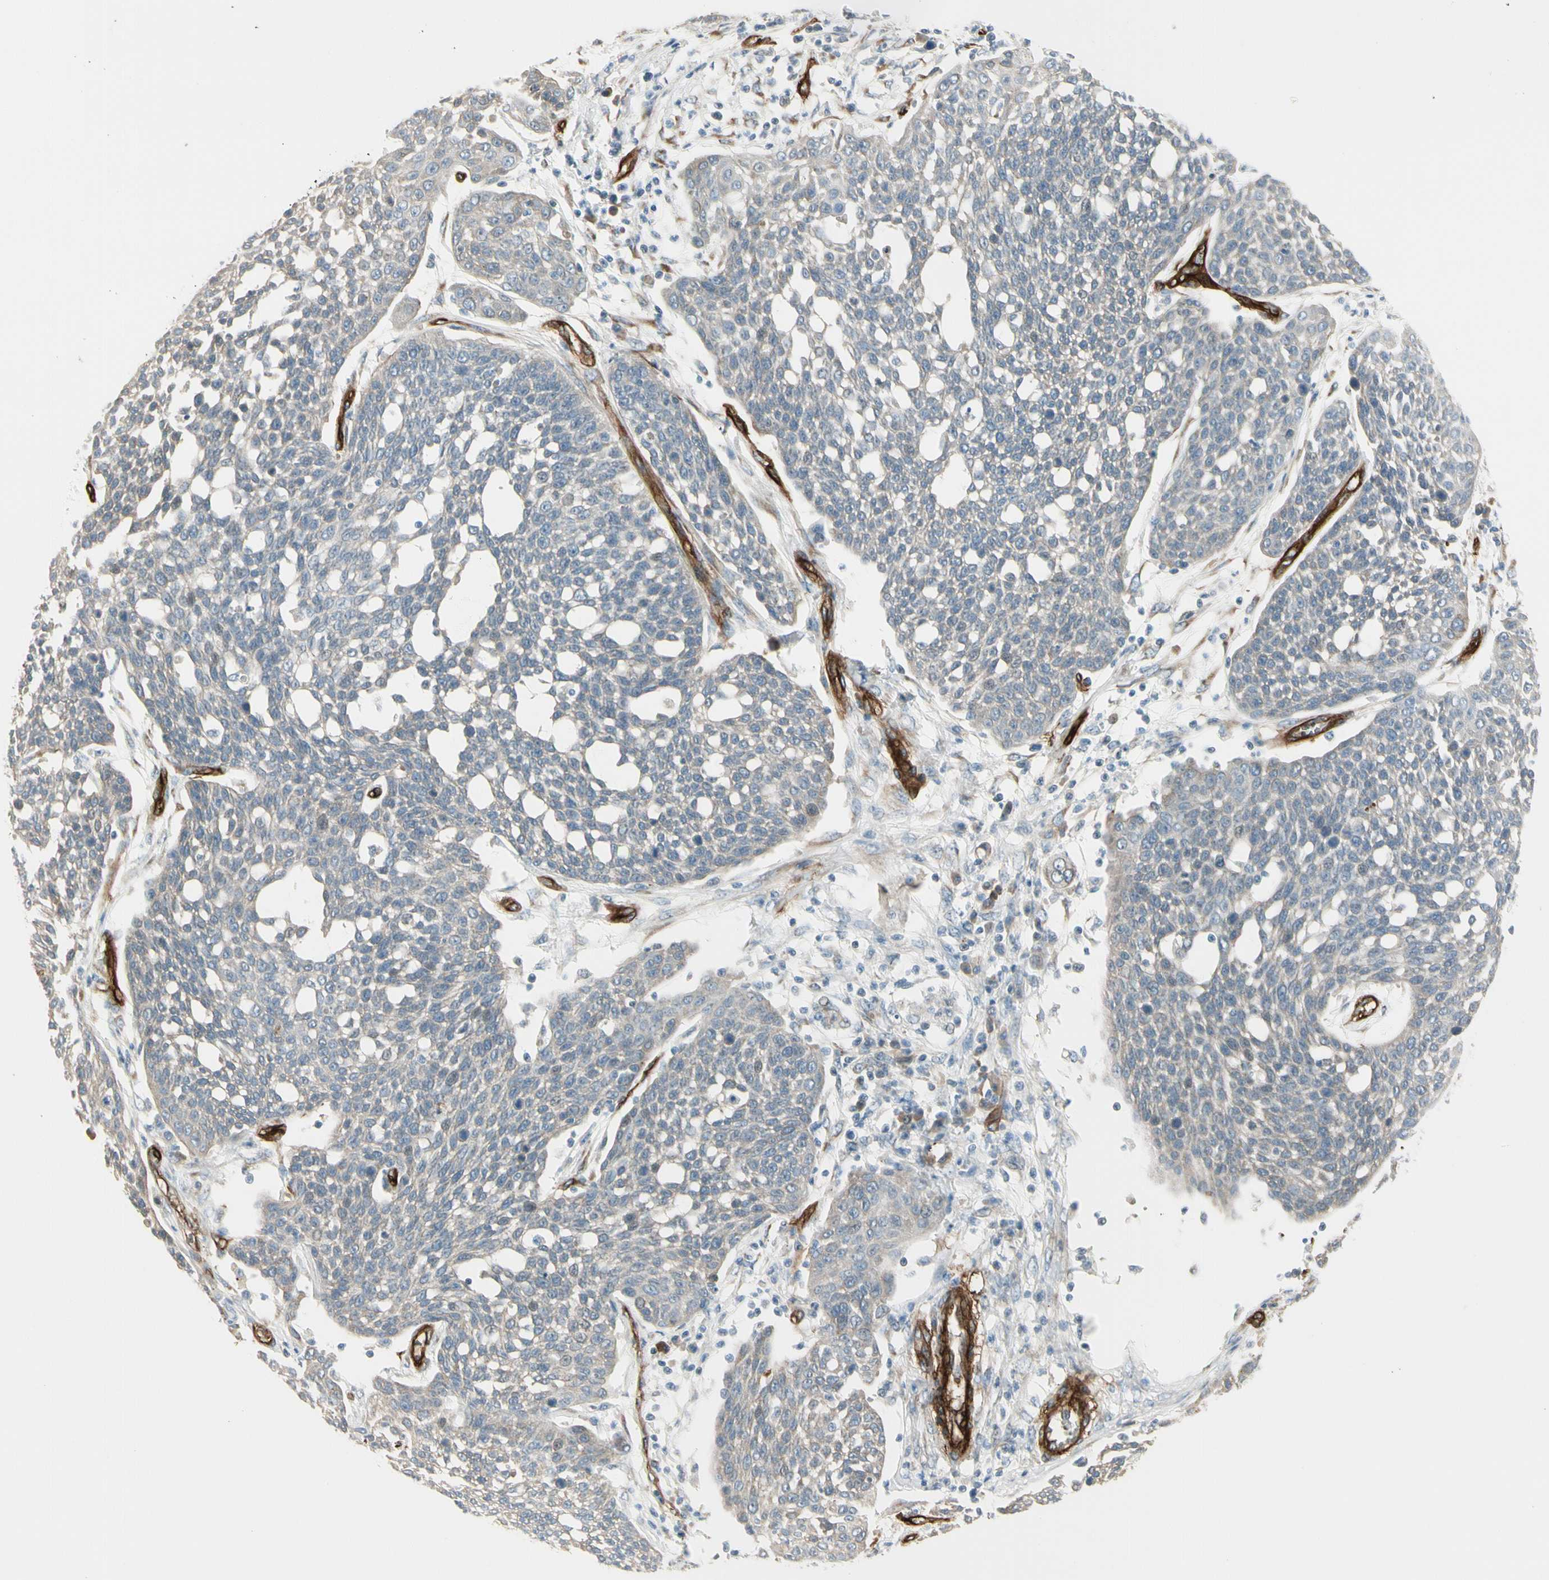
{"staining": {"intensity": "negative", "quantity": "none", "location": "none"}, "tissue": "cervical cancer", "cell_type": "Tumor cells", "image_type": "cancer", "snomed": [{"axis": "morphology", "description": "Squamous cell carcinoma, NOS"}, {"axis": "topography", "description": "Cervix"}], "caption": "Immunohistochemistry (IHC) of human cervical cancer shows no staining in tumor cells.", "gene": "MCAM", "patient": {"sex": "female", "age": 34}}